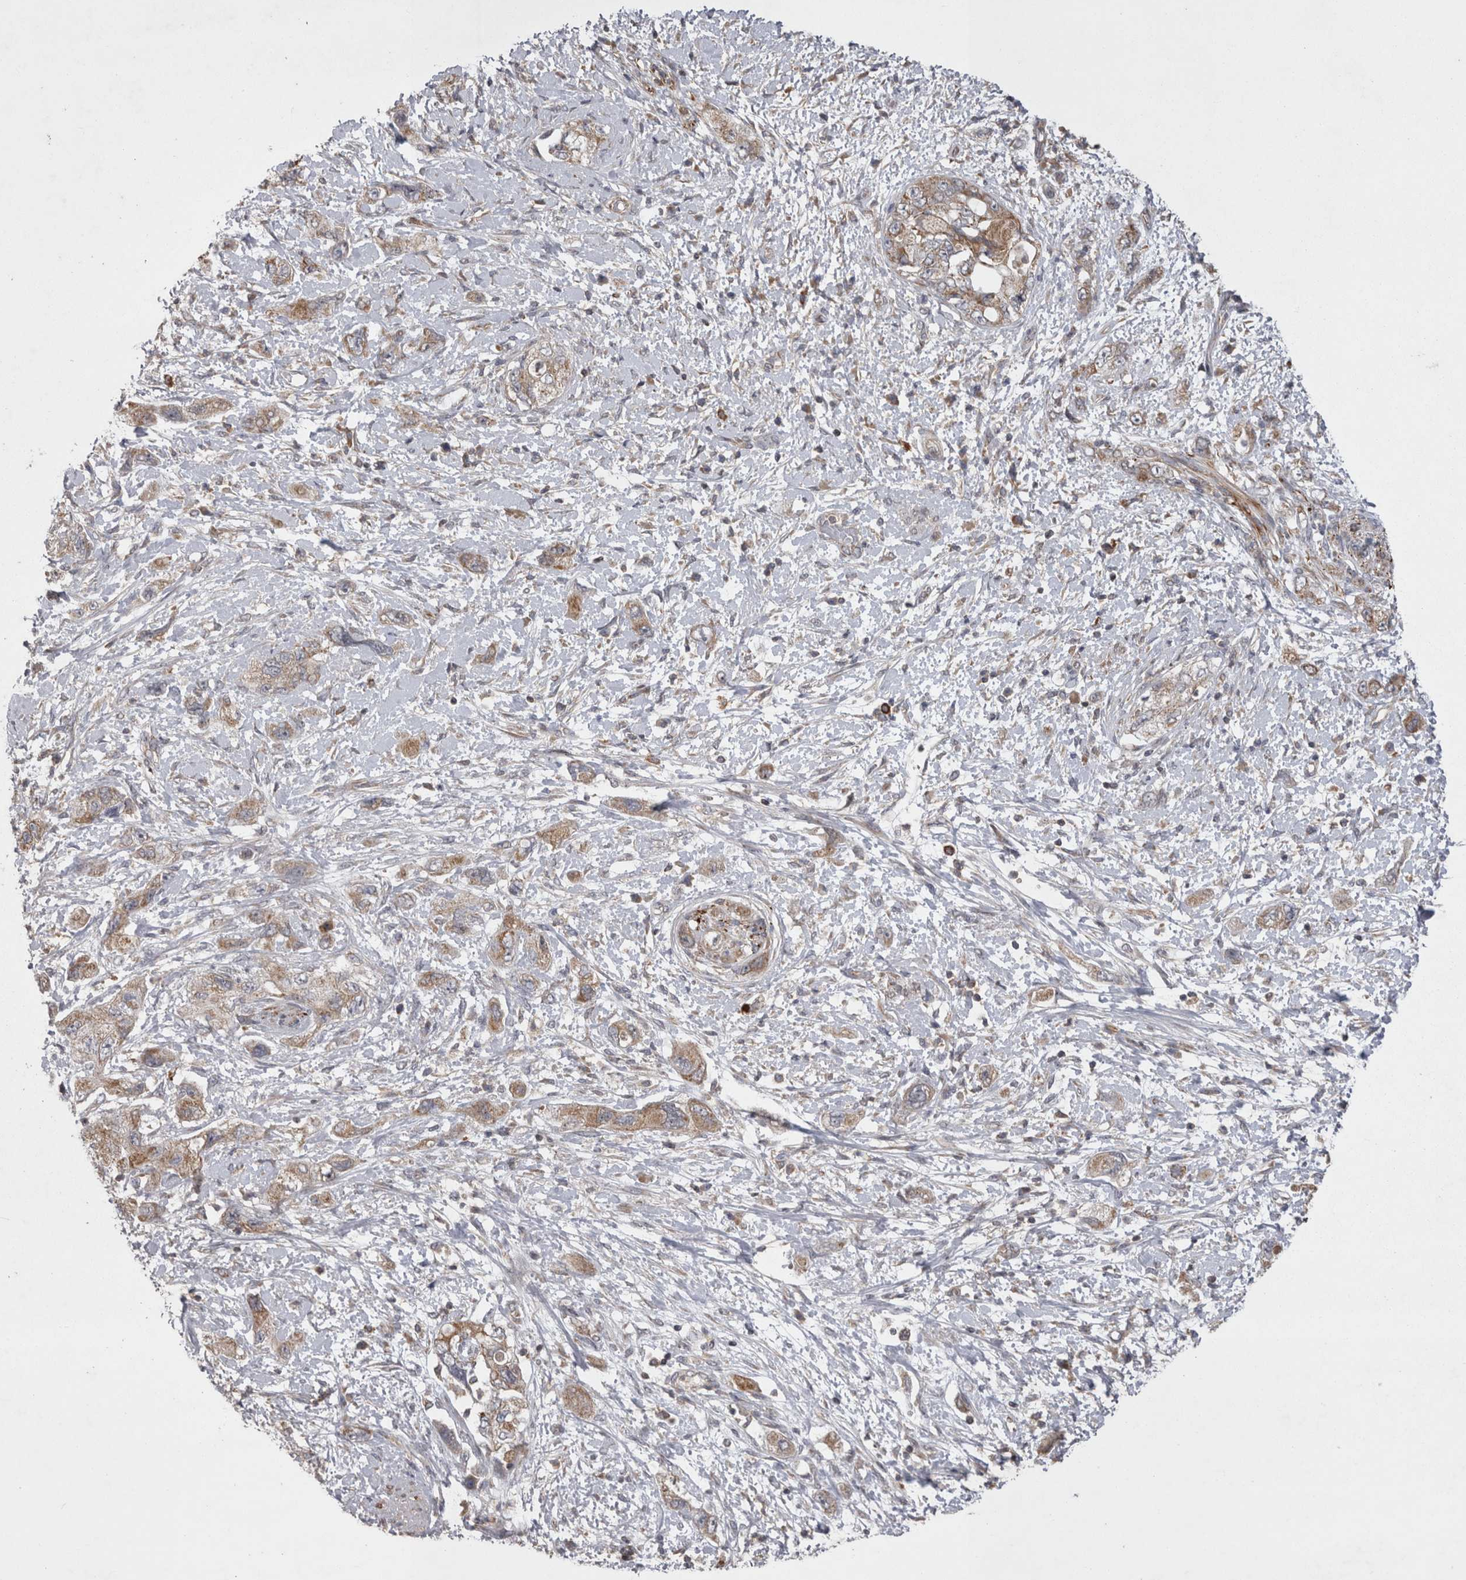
{"staining": {"intensity": "weak", "quantity": ">75%", "location": "cytoplasmic/membranous"}, "tissue": "pancreatic cancer", "cell_type": "Tumor cells", "image_type": "cancer", "snomed": [{"axis": "morphology", "description": "Adenocarcinoma, NOS"}, {"axis": "topography", "description": "Pancreas"}], "caption": "Weak cytoplasmic/membranous protein expression is seen in about >75% of tumor cells in pancreatic cancer (adenocarcinoma). The staining was performed using DAB, with brown indicating positive protein expression. Nuclei are stained blue with hematoxylin.", "gene": "TSPOAP1", "patient": {"sex": "female", "age": 73}}